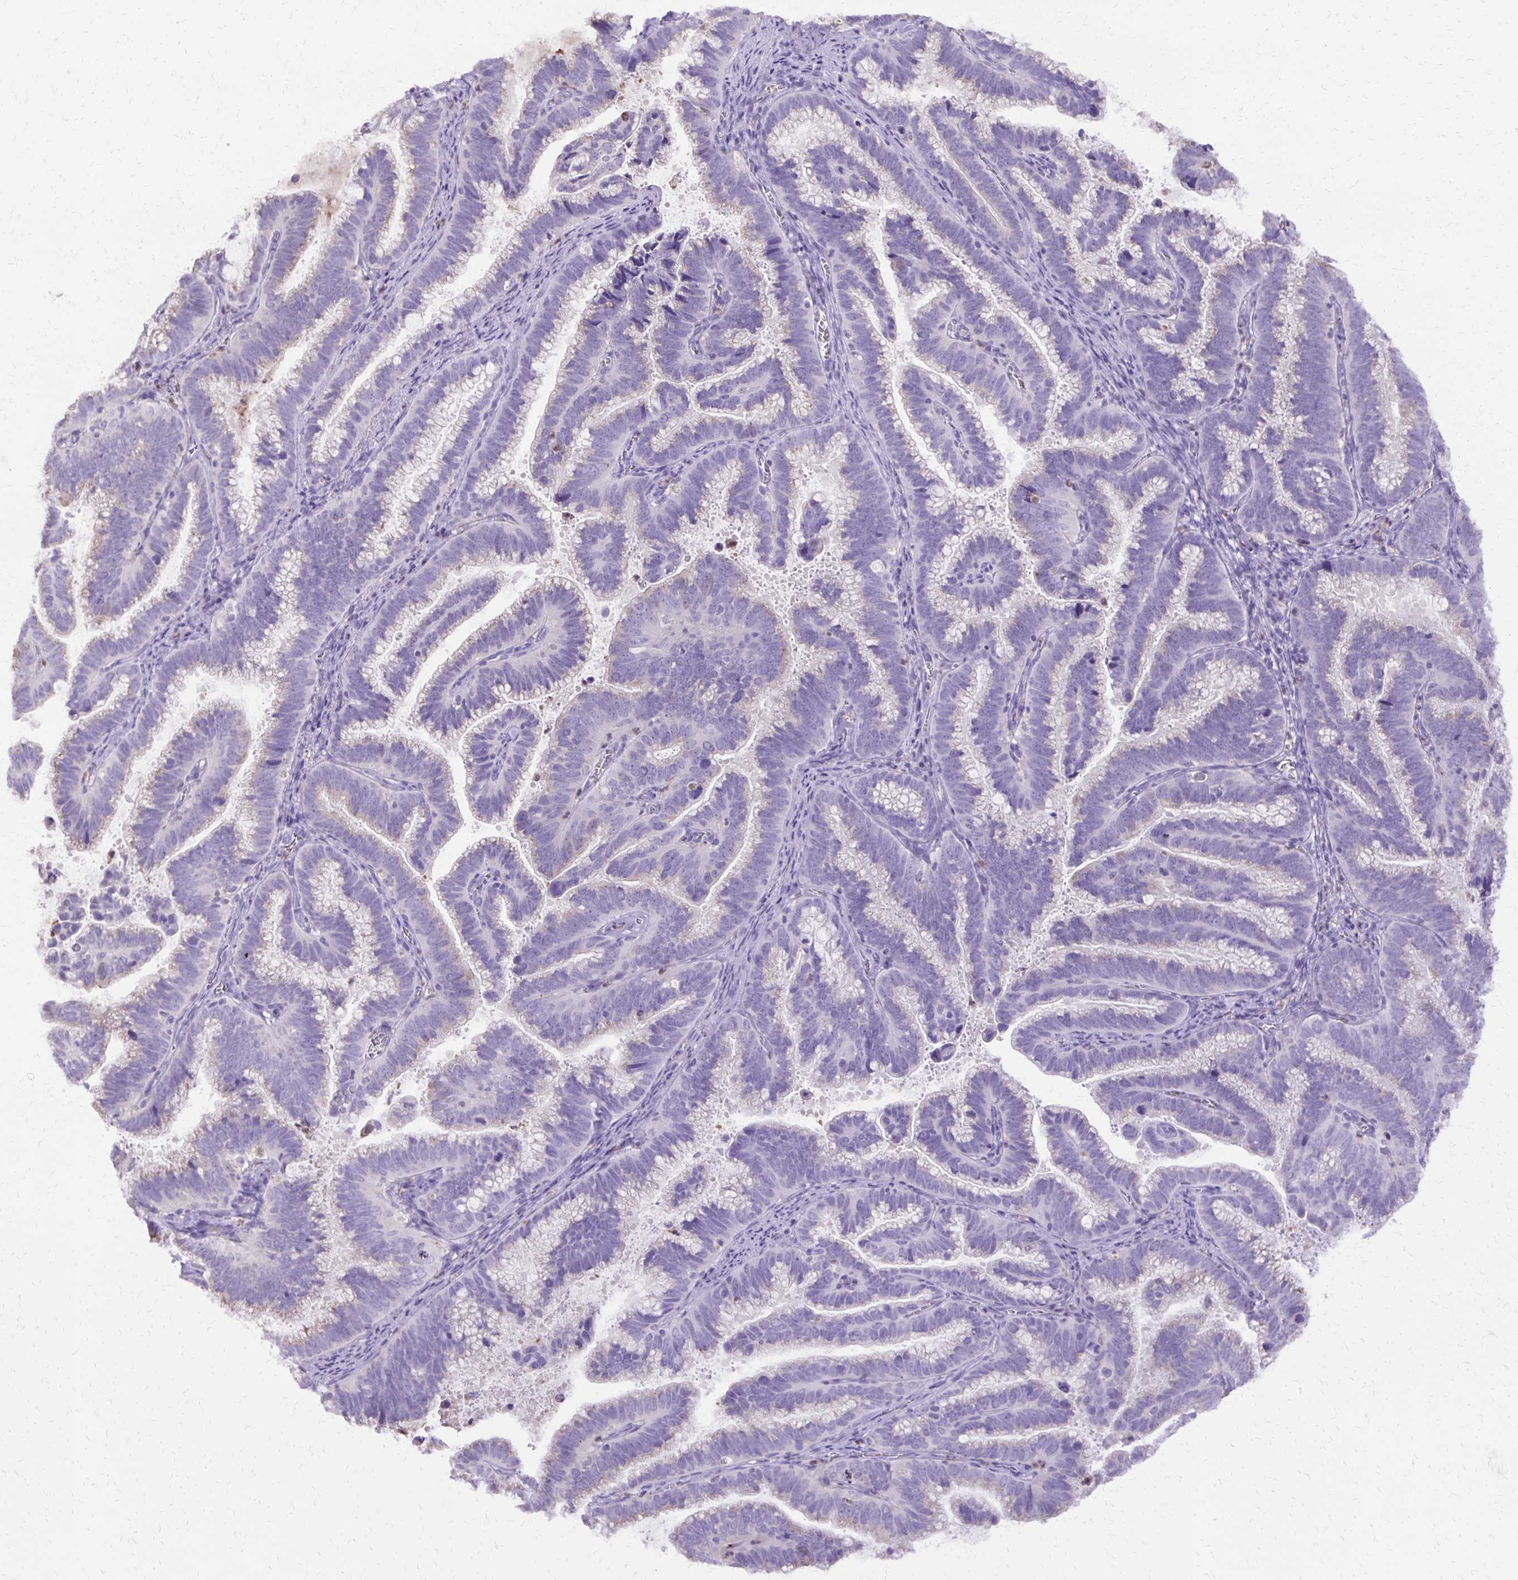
{"staining": {"intensity": "negative", "quantity": "none", "location": "none"}, "tissue": "cervical cancer", "cell_type": "Tumor cells", "image_type": "cancer", "snomed": [{"axis": "morphology", "description": "Adenocarcinoma, NOS"}, {"axis": "topography", "description": "Cervix"}], "caption": "Immunohistochemical staining of cervical cancer (adenocarcinoma) exhibits no significant positivity in tumor cells. (DAB immunohistochemistry (IHC) with hematoxylin counter stain).", "gene": "CAT", "patient": {"sex": "female", "age": 61}}